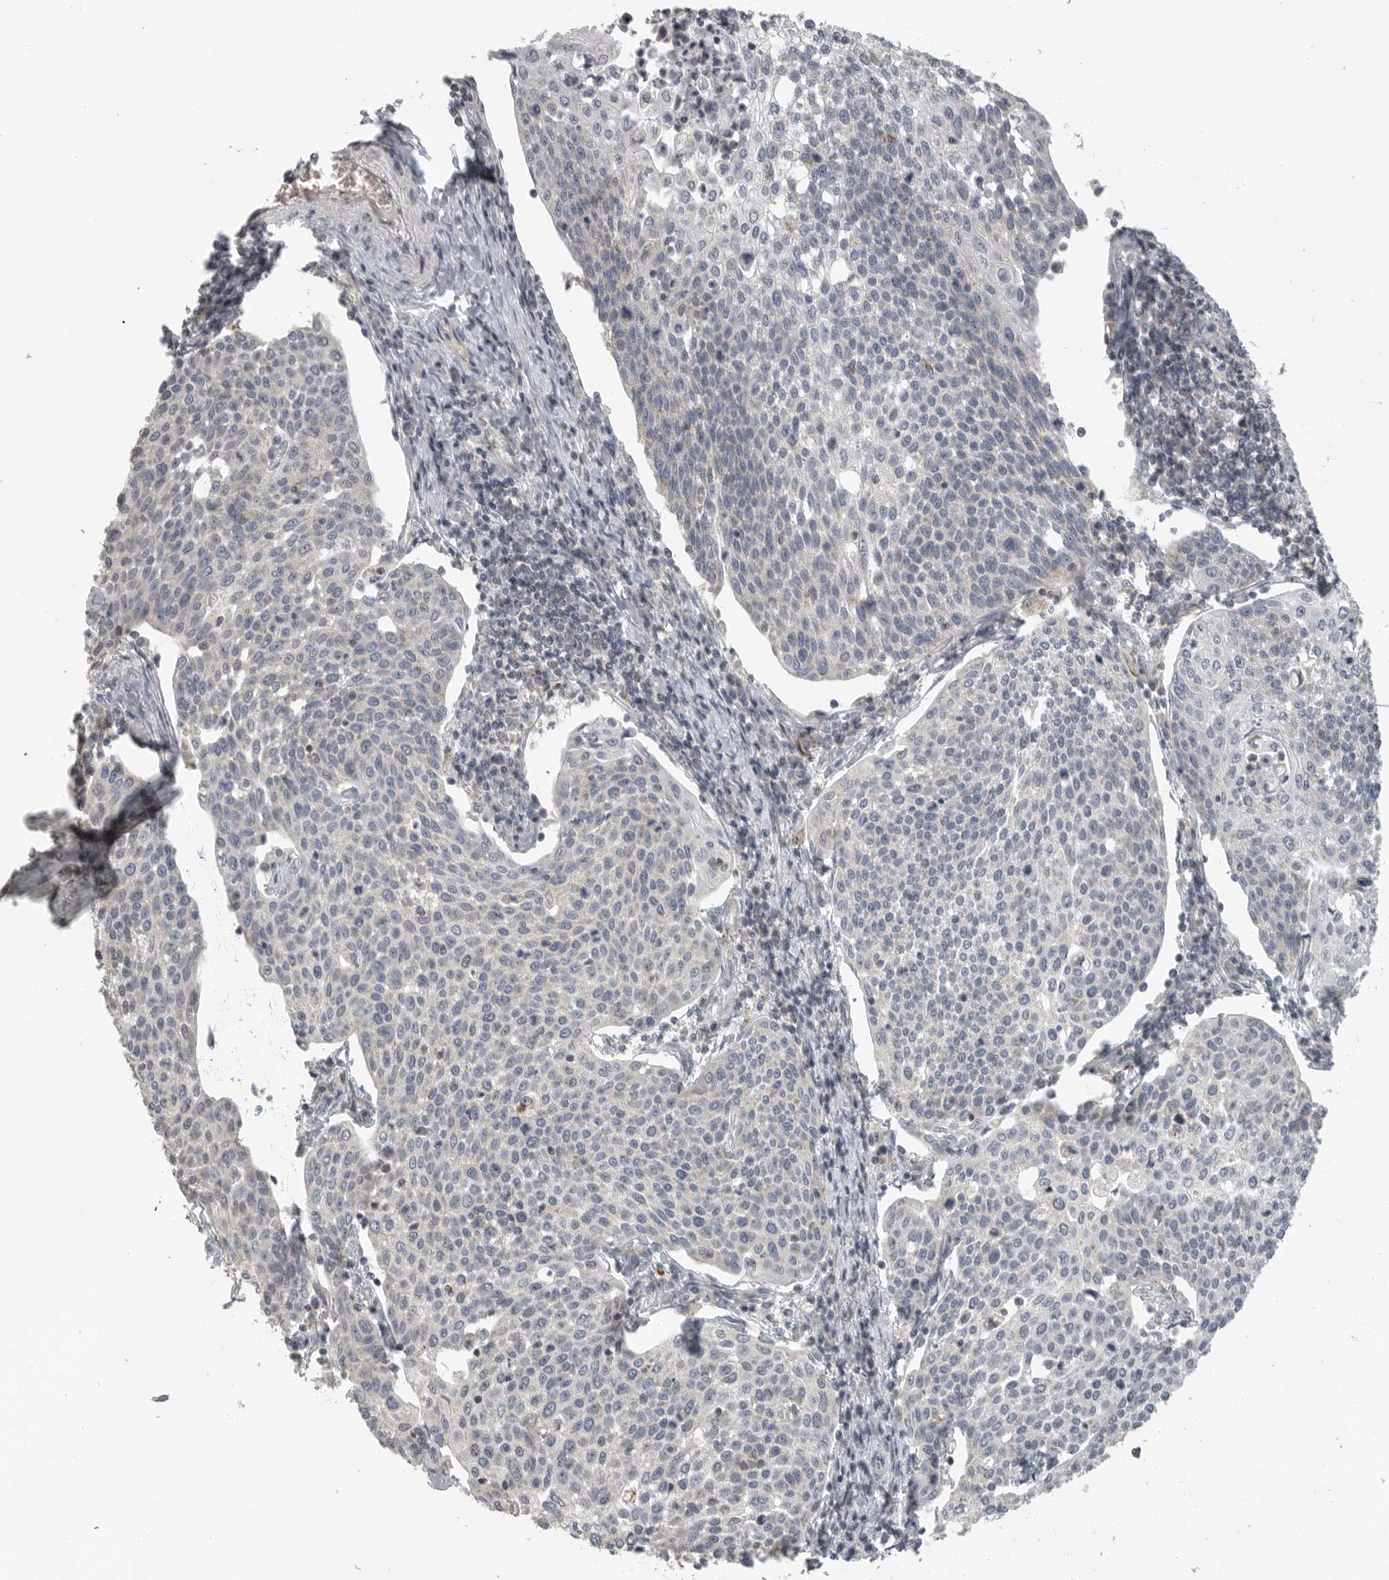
{"staining": {"intensity": "negative", "quantity": "none", "location": "none"}, "tissue": "cervical cancer", "cell_type": "Tumor cells", "image_type": "cancer", "snomed": [{"axis": "morphology", "description": "Squamous cell carcinoma, NOS"}, {"axis": "topography", "description": "Cervix"}], "caption": "High magnification brightfield microscopy of cervical cancer stained with DAB (brown) and counterstained with hematoxylin (blue): tumor cells show no significant staining.", "gene": "RXFP3", "patient": {"sex": "female", "age": 34}}